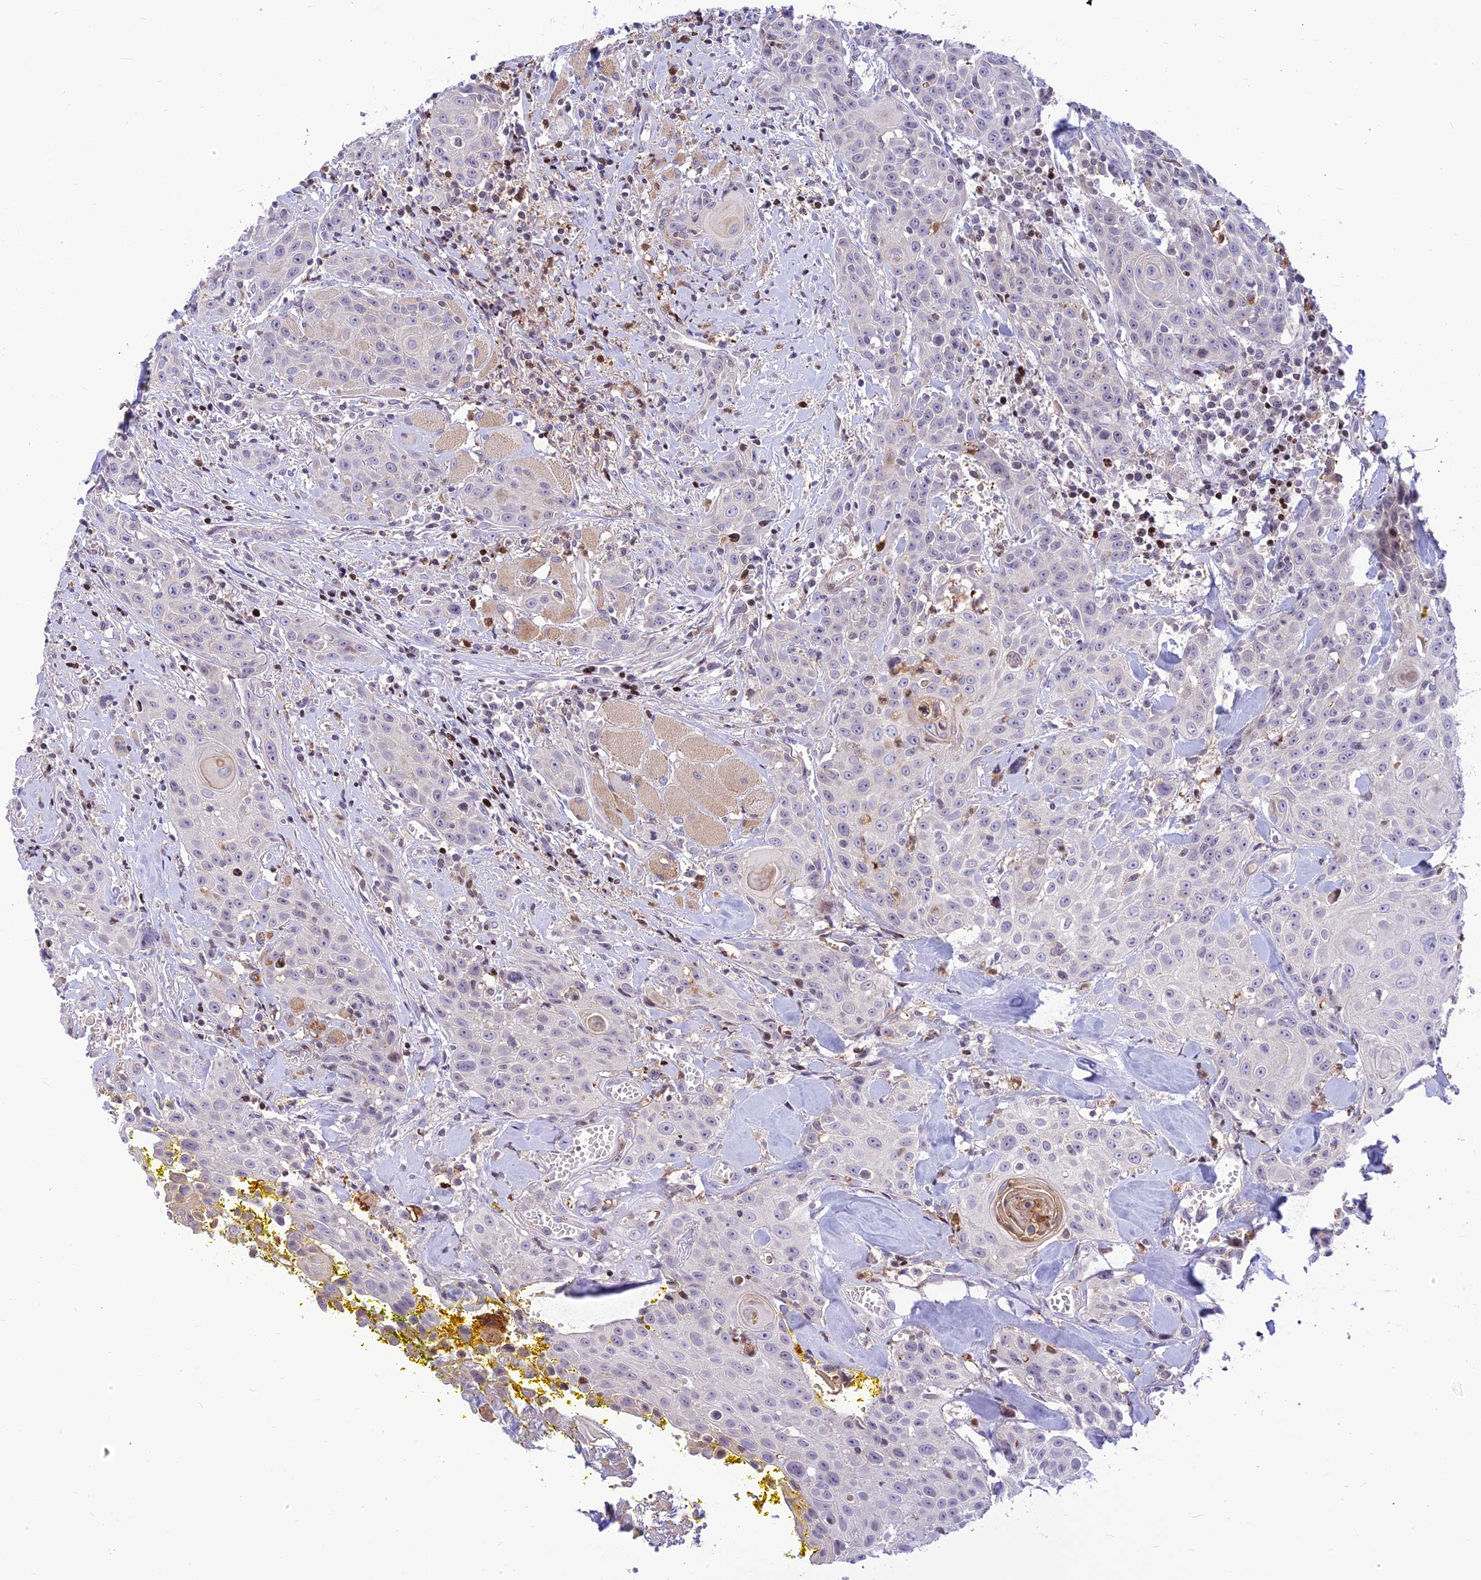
{"staining": {"intensity": "negative", "quantity": "none", "location": "none"}, "tissue": "head and neck cancer", "cell_type": "Tumor cells", "image_type": "cancer", "snomed": [{"axis": "morphology", "description": "Squamous cell carcinoma, NOS"}, {"axis": "topography", "description": "Oral tissue"}, {"axis": "topography", "description": "Head-Neck"}], "caption": "This image is of head and neck cancer (squamous cell carcinoma) stained with immunohistochemistry (IHC) to label a protein in brown with the nuclei are counter-stained blue. There is no positivity in tumor cells.", "gene": "FAM186B", "patient": {"sex": "female", "age": 82}}